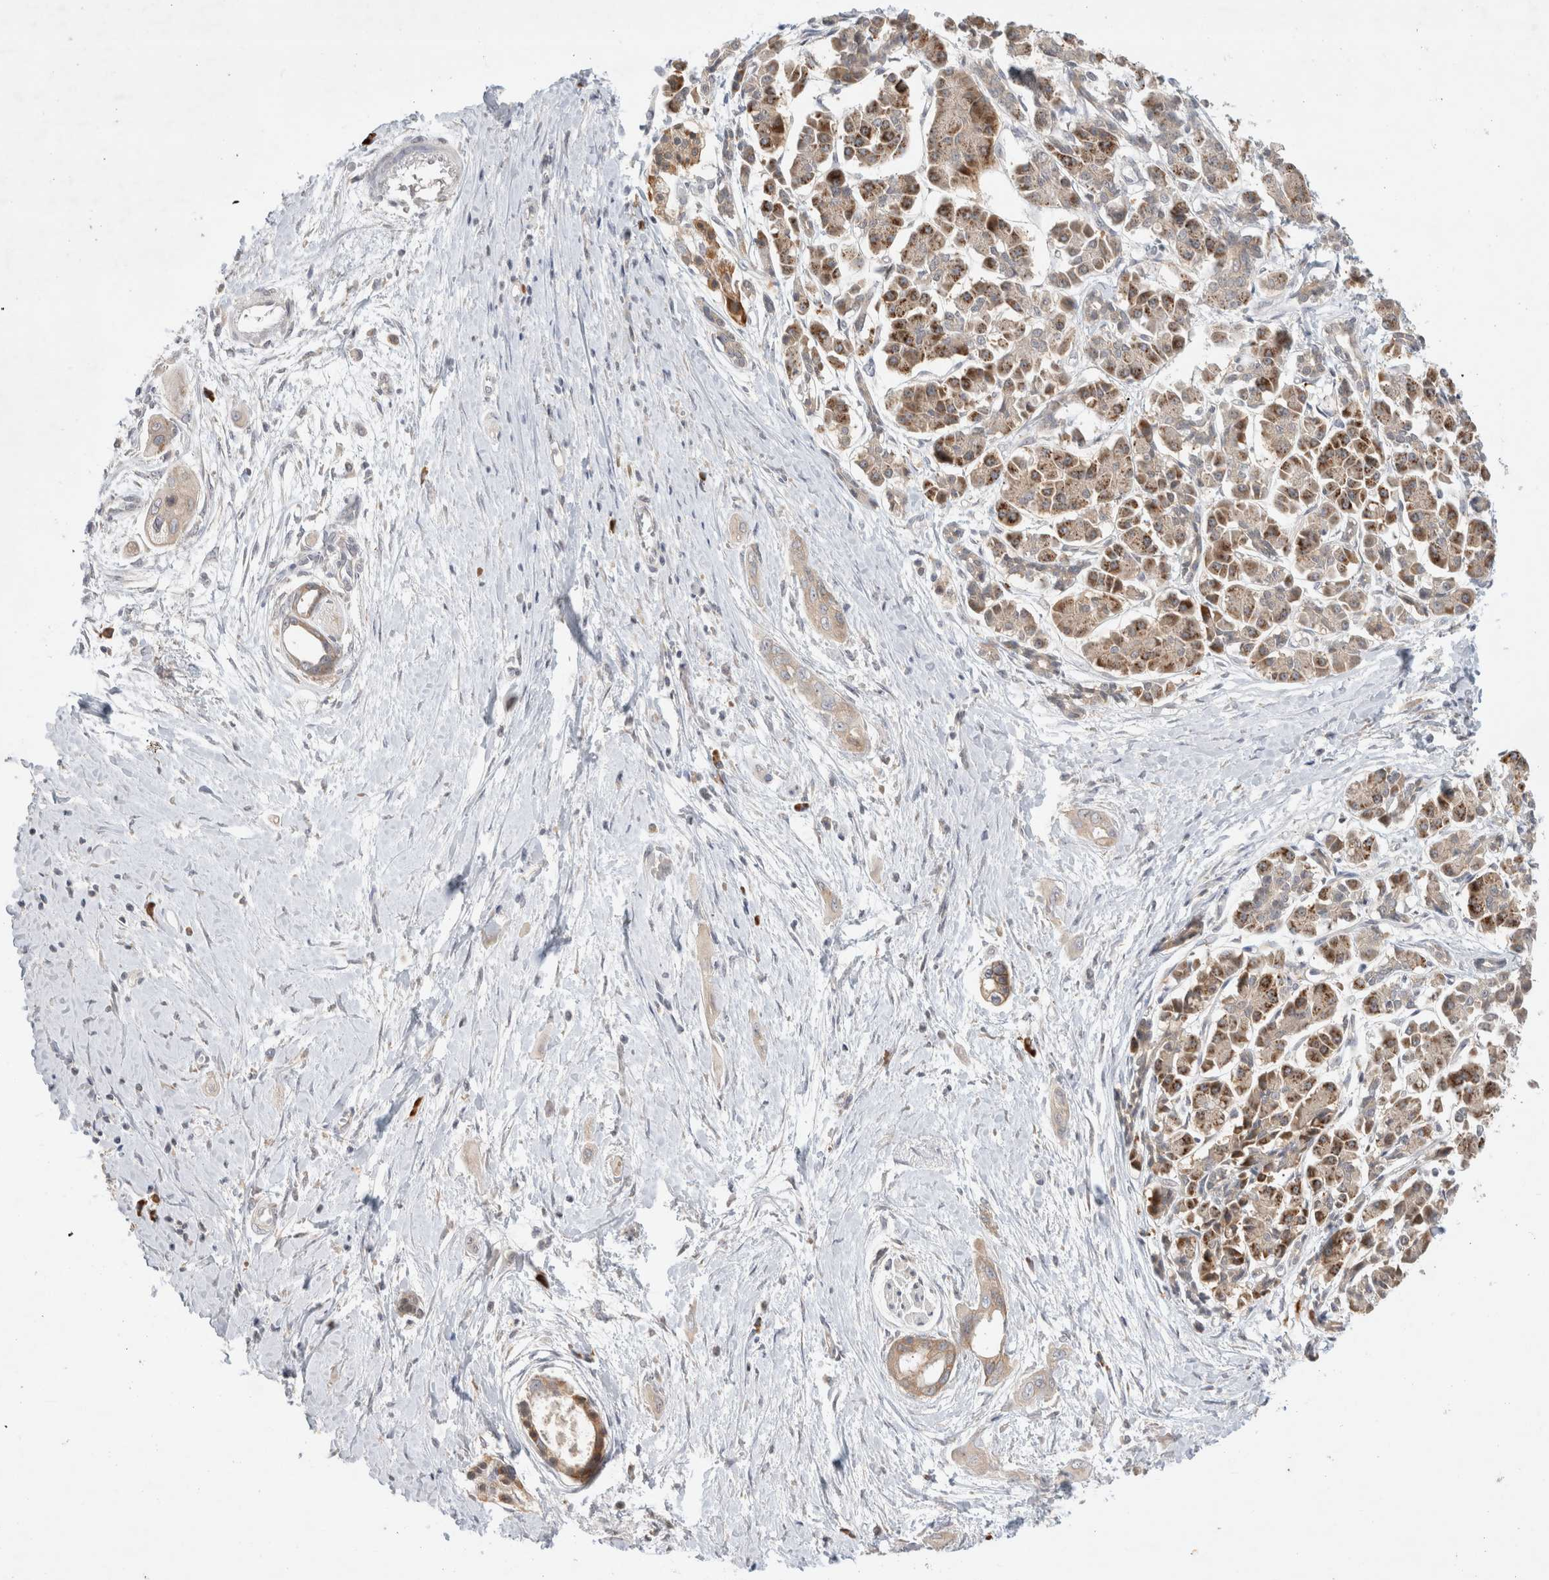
{"staining": {"intensity": "moderate", "quantity": "25%-75%", "location": "cytoplasmic/membranous"}, "tissue": "pancreatic cancer", "cell_type": "Tumor cells", "image_type": "cancer", "snomed": [{"axis": "morphology", "description": "Adenocarcinoma, NOS"}, {"axis": "topography", "description": "Pancreas"}], "caption": "This is an image of IHC staining of pancreatic adenocarcinoma, which shows moderate positivity in the cytoplasmic/membranous of tumor cells.", "gene": "NEDD4L", "patient": {"sex": "male", "age": 59}}